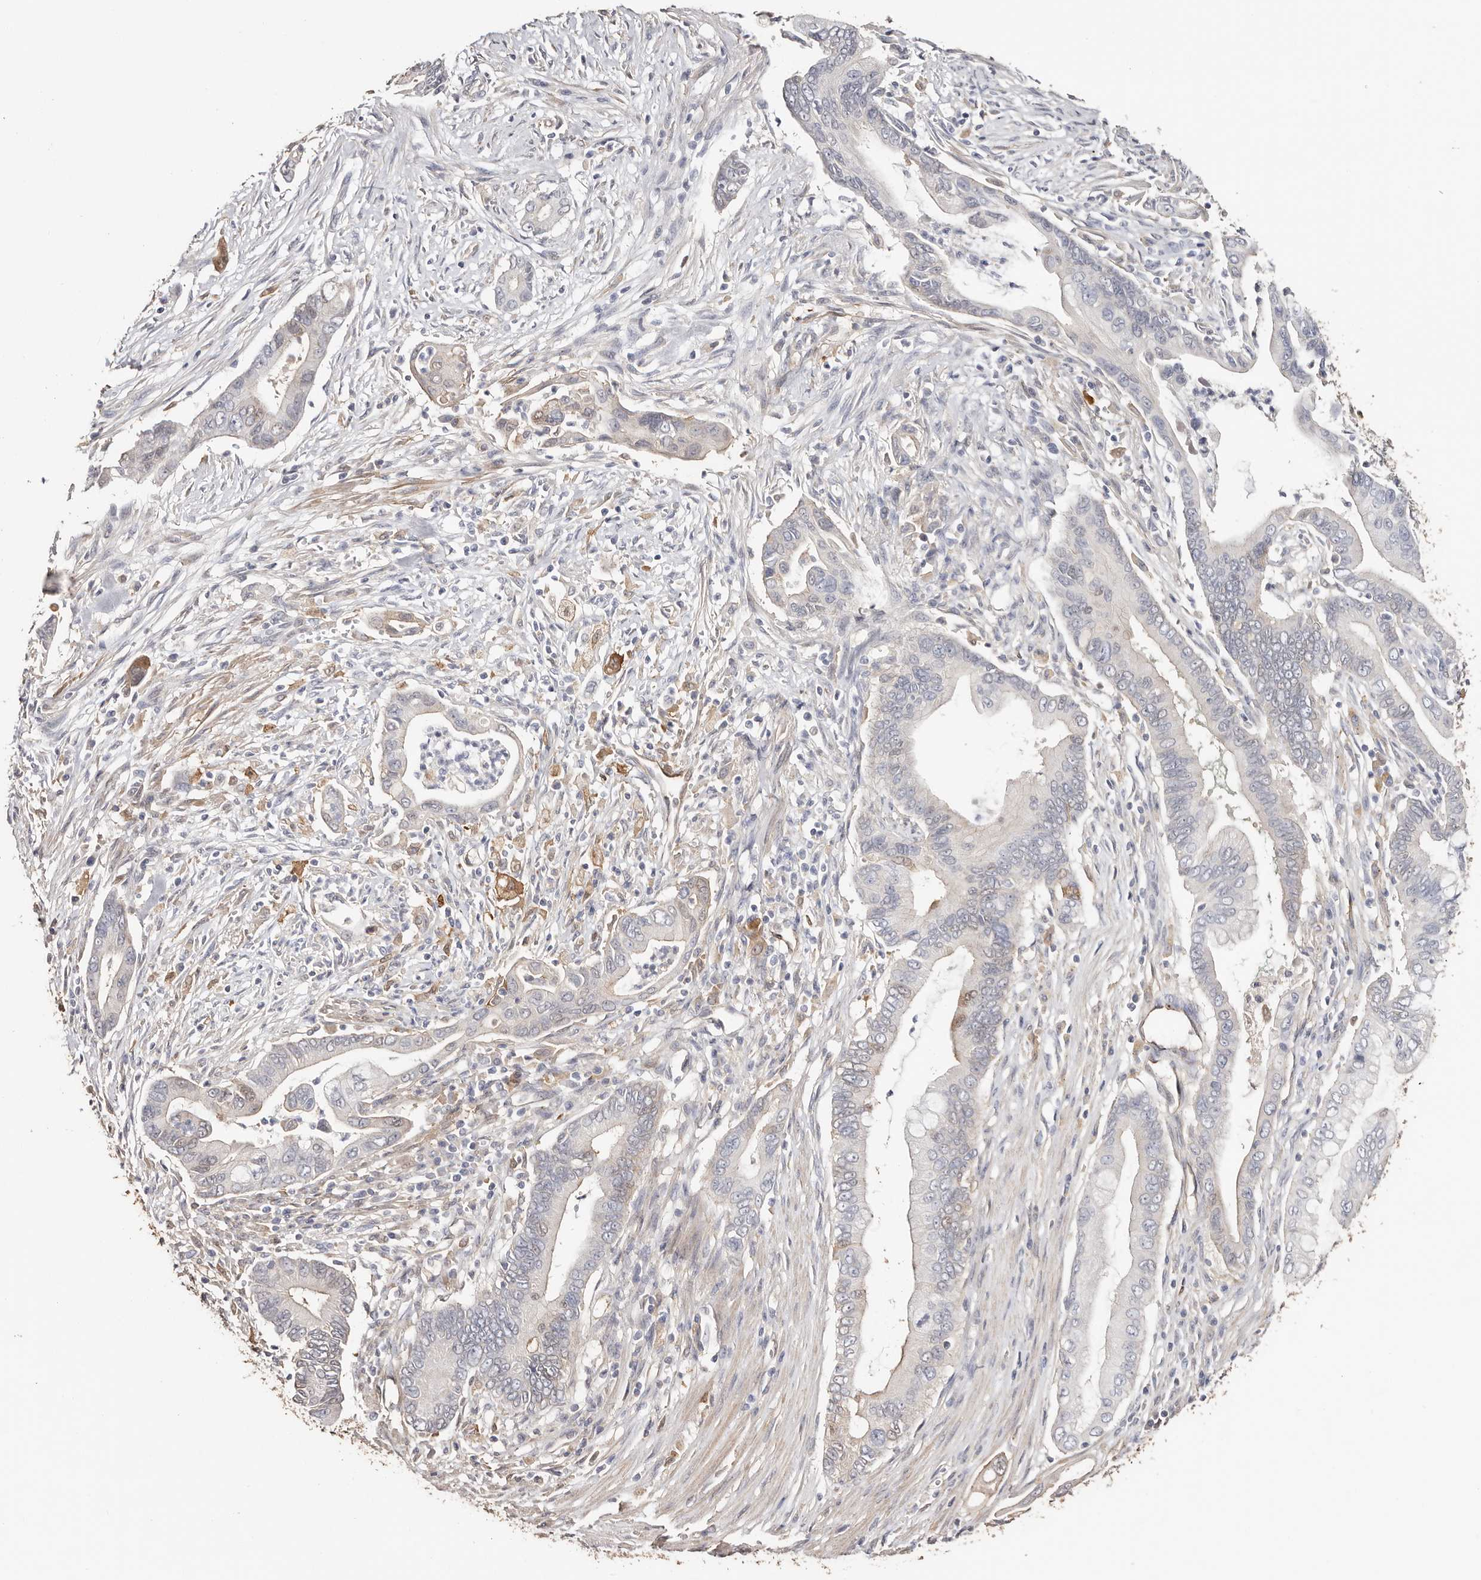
{"staining": {"intensity": "weak", "quantity": "<25%", "location": "cytoplasmic/membranous,nuclear"}, "tissue": "pancreatic cancer", "cell_type": "Tumor cells", "image_type": "cancer", "snomed": [{"axis": "morphology", "description": "Adenocarcinoma, NOS"}, {"axis": "topography", "description": "Pancreas"}], "caption": "A micrograph of human pancreatic adenocarcinoma is negative for staining in tumor cells.", "gene": "TGM2", "patient": {"sex": "male", "age": 78}}